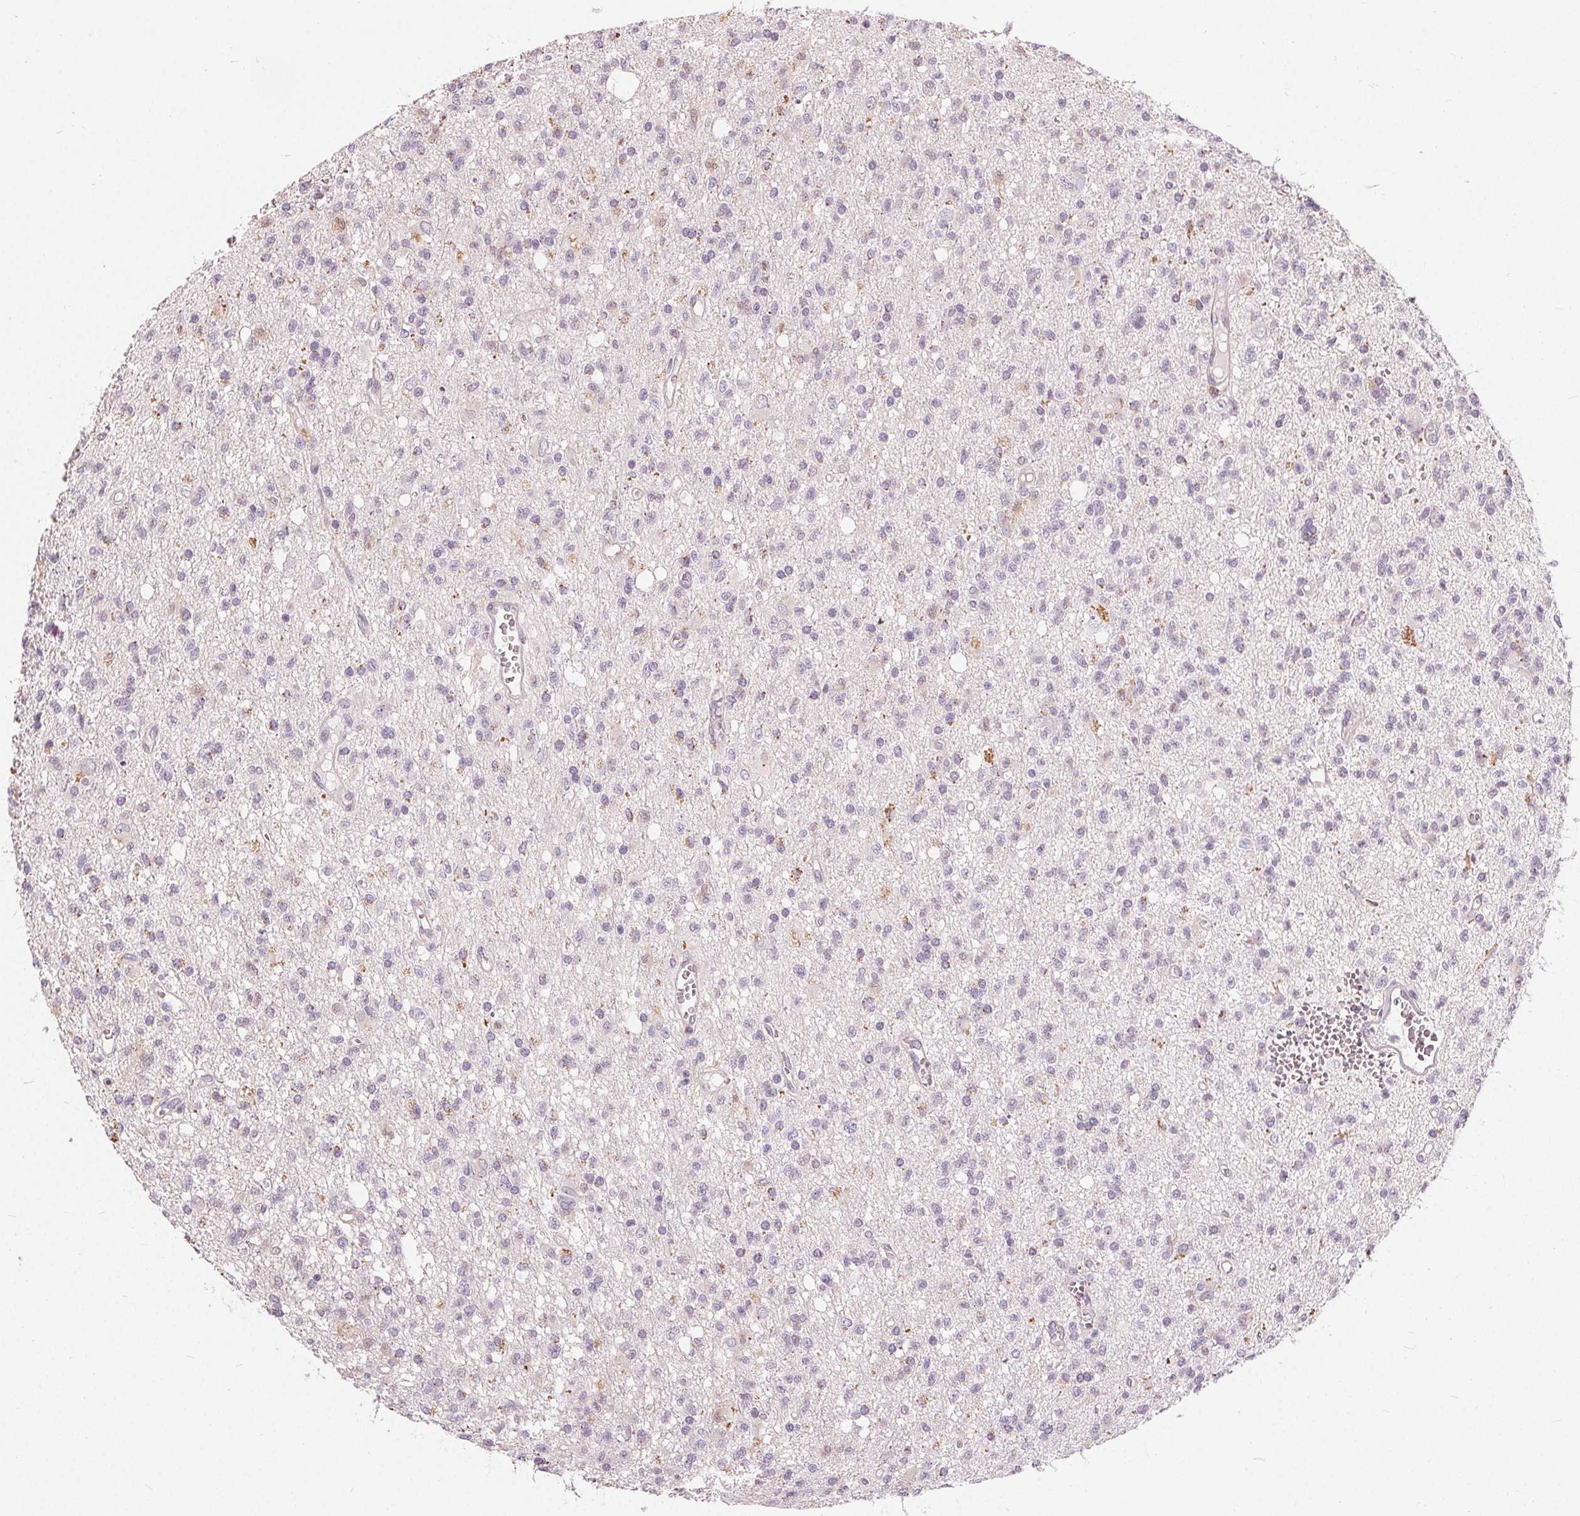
{"staining": {"intensity": "negative", "quantity": "none", "location": "none"}, "tissue": "glioma", "cell_type": "Tumor cells", "image_type": "cancer", "snomed": [{"axis": "morphology", "description": "Glioma, malignant, Low grade"}, {"axis": "topography", "description": "Brain"}], "caption": "Immunohistochemical staining of glioma exhibits no significant expression in tumor cells.", "gene": "HOPX", "patient": {"sex": "male", "age": 64}}